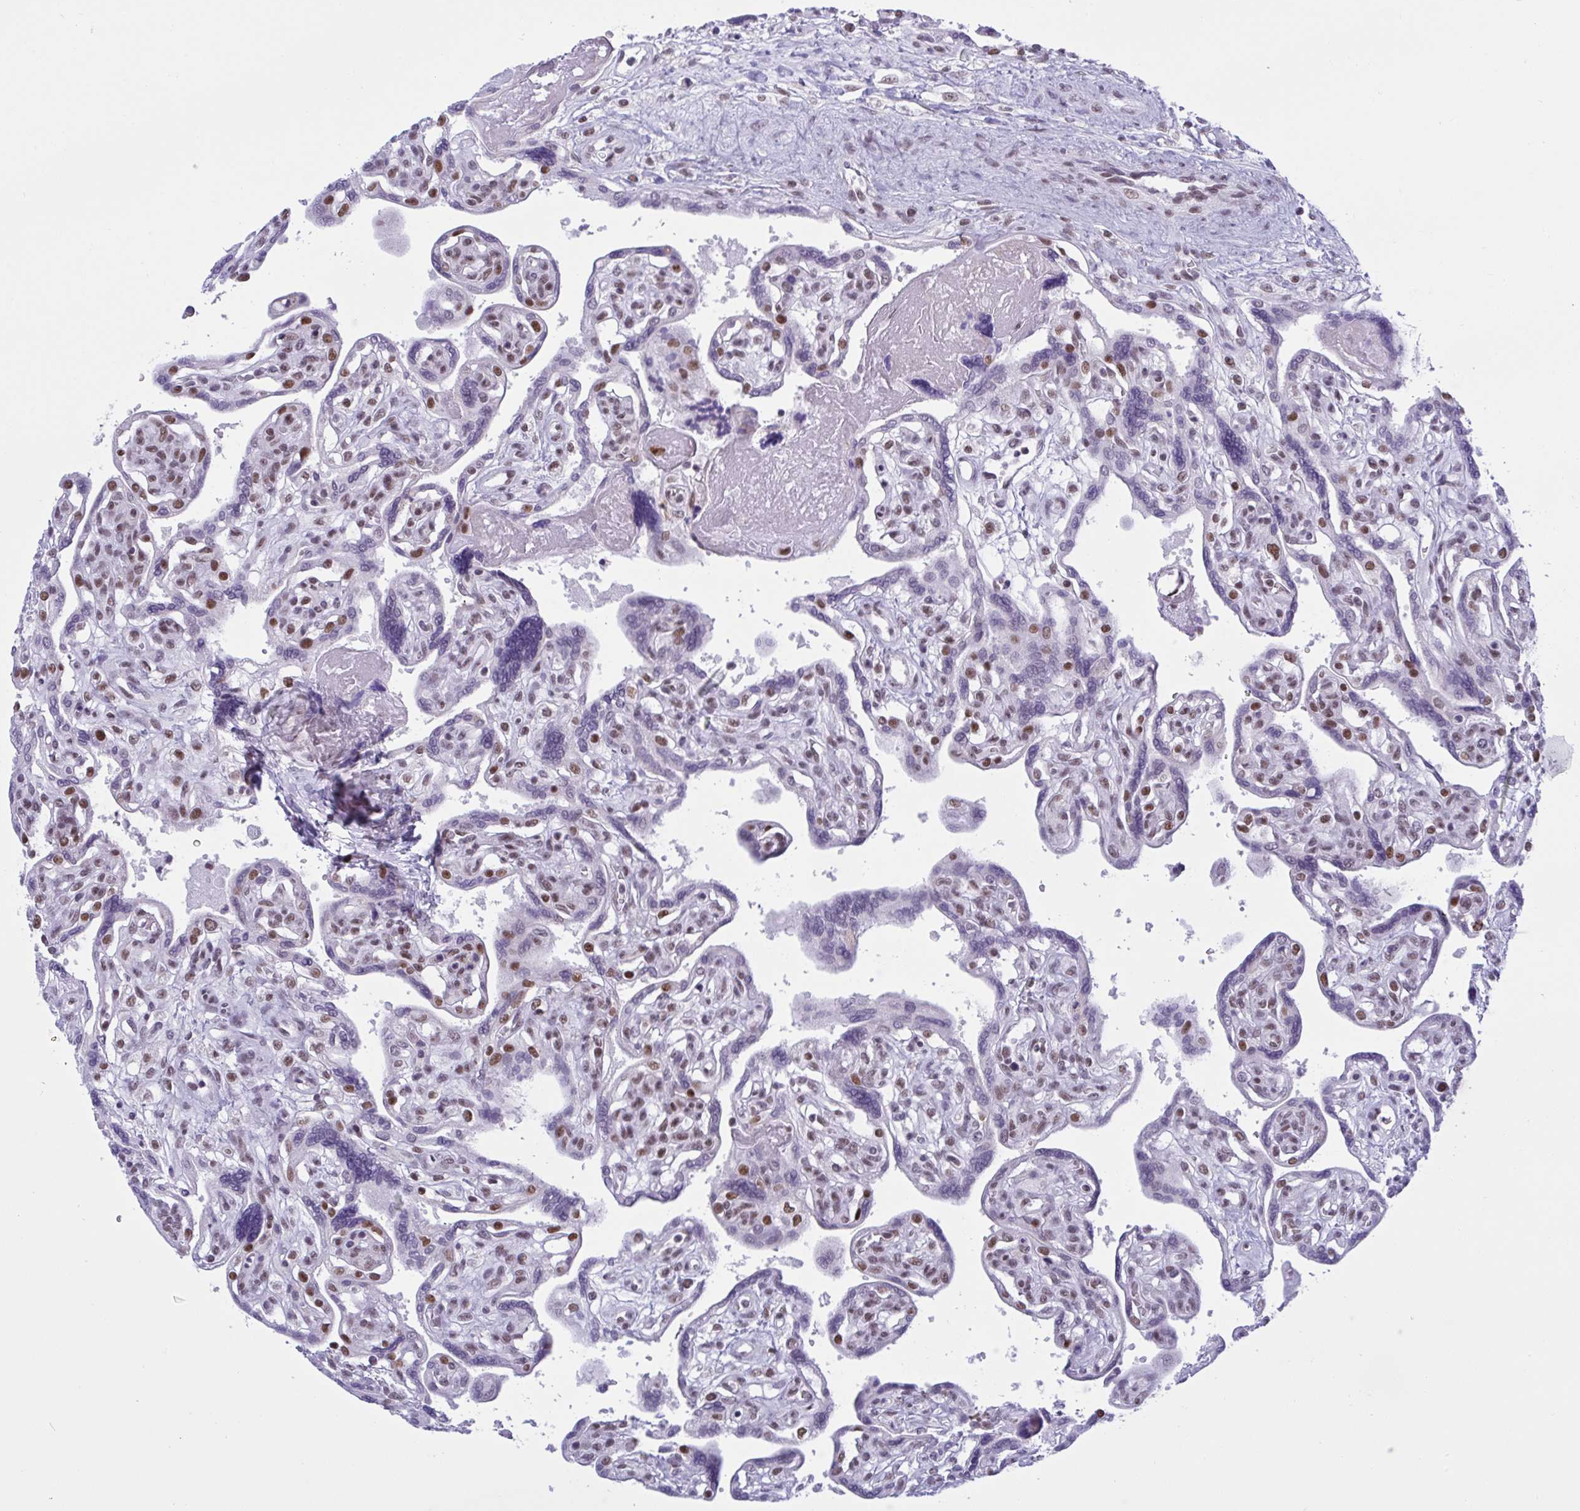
{"staining": {"intensity": "moderate", "quantity": ">75%", "location": "nuclear"}, "tissue": "placenta", "cell_type": "Decidual cells", "image_type": "normal", "snomed": [{"axis": "morphology", "description": "Normal tissue, NOS"}, {"axis": "topography", "description": "Placenta"}], "caption": "Protein staining of benign placenta displays moderate nuclear staining in approximately >75% of decidual cells.", "gene": "PPP1R10", "patient": {"sex": "female", "age": 39}}